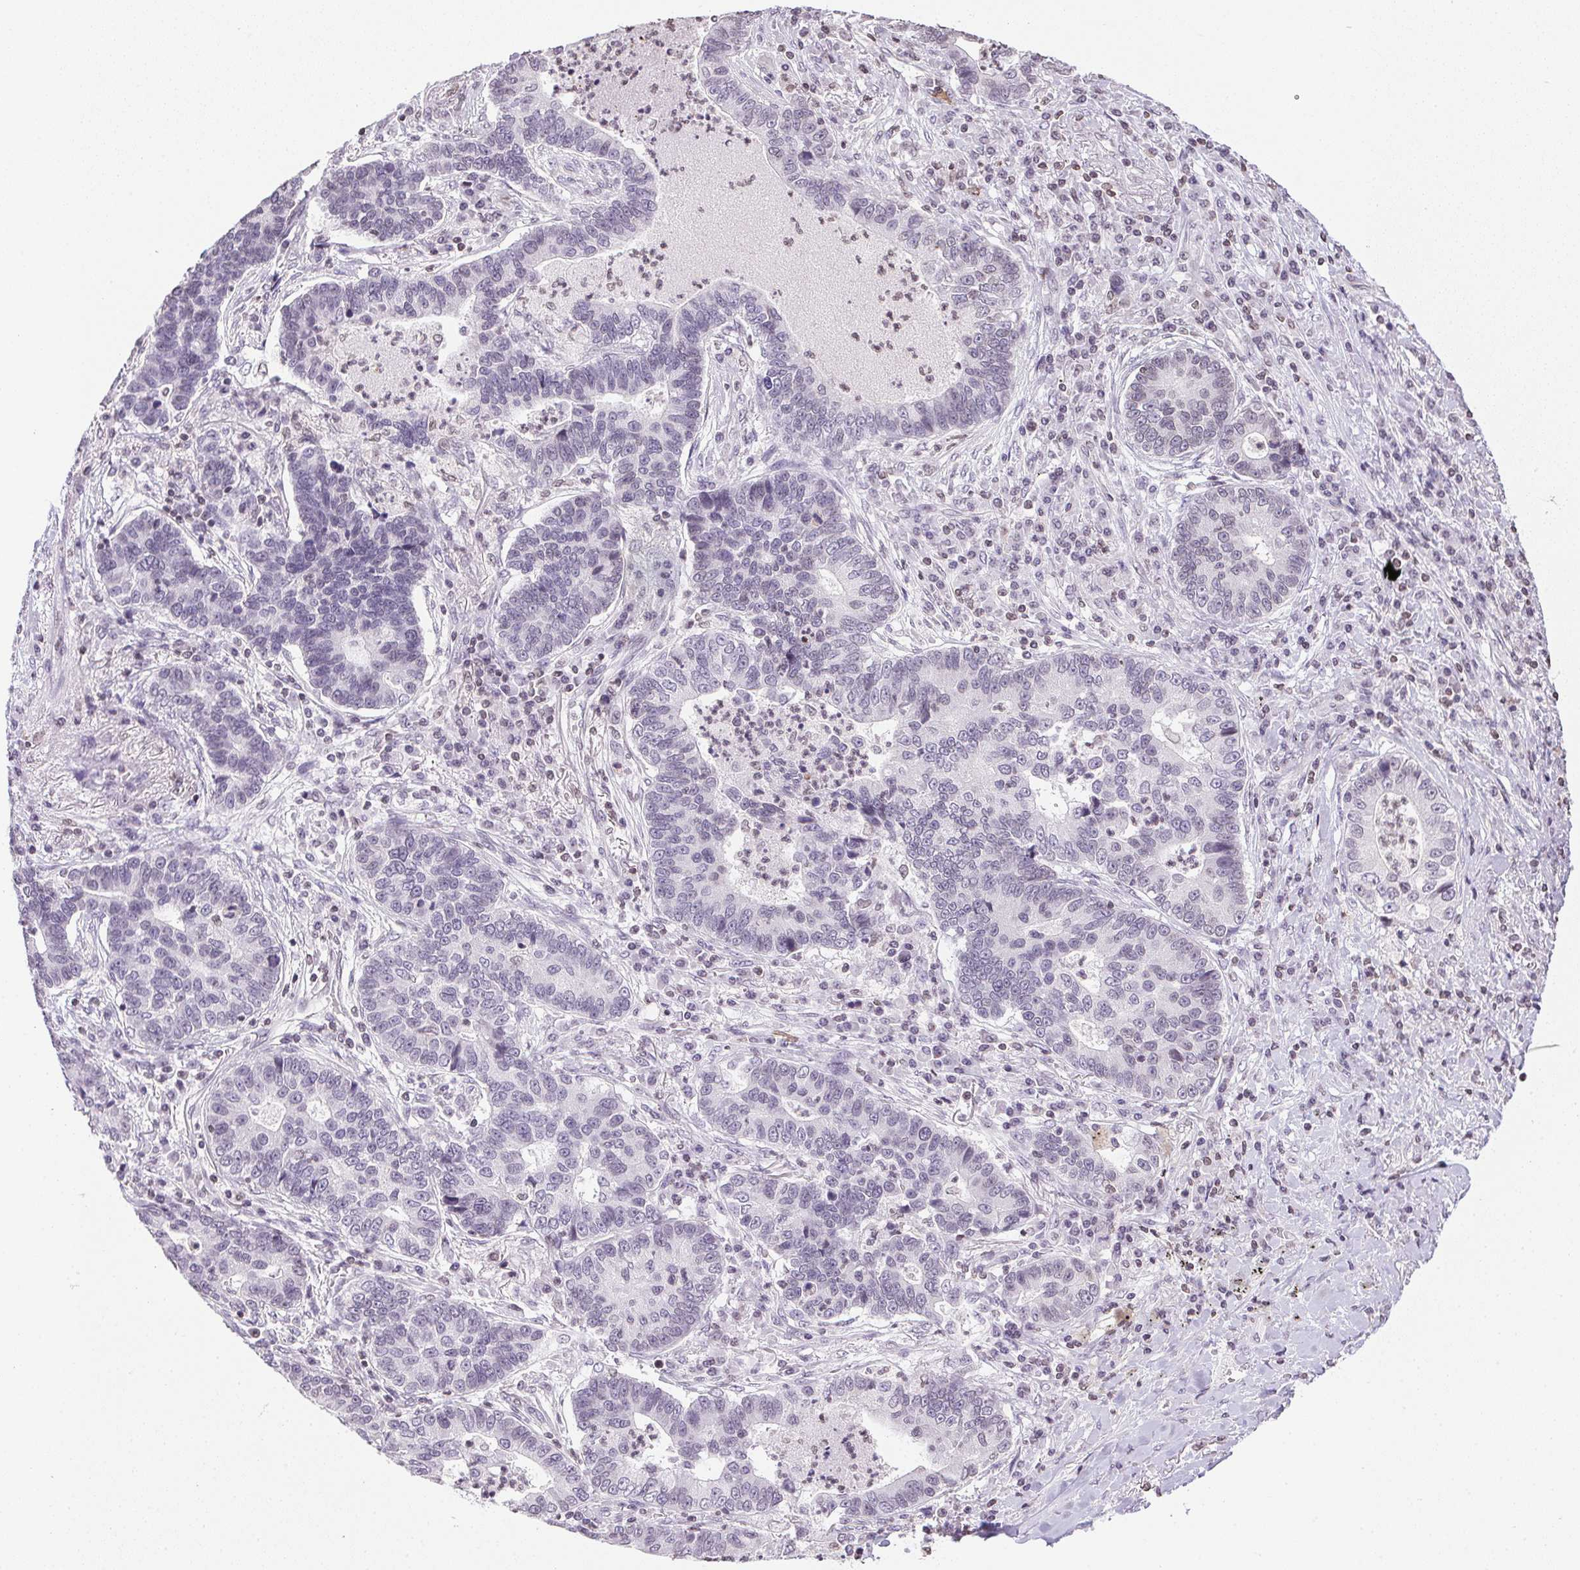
{"staining": {"intensity": "negative", "quantity": "none", "location": "none"}, "tissue": "lung cancer", "cell_type": "Tumor cells", "image_type": "cancer", "snomed": [{"axis": "morphology", "description": "Adenocarcinoma, NOS"}, {"axis": "topography", "description": "Lung"}], "caption": "An image of lung cancer (adenocarcinoma) stained for a protein reveals no brown staining in tumor cells.", "gene": "PRL", "patient": {"sex": "female", "age": 57}}